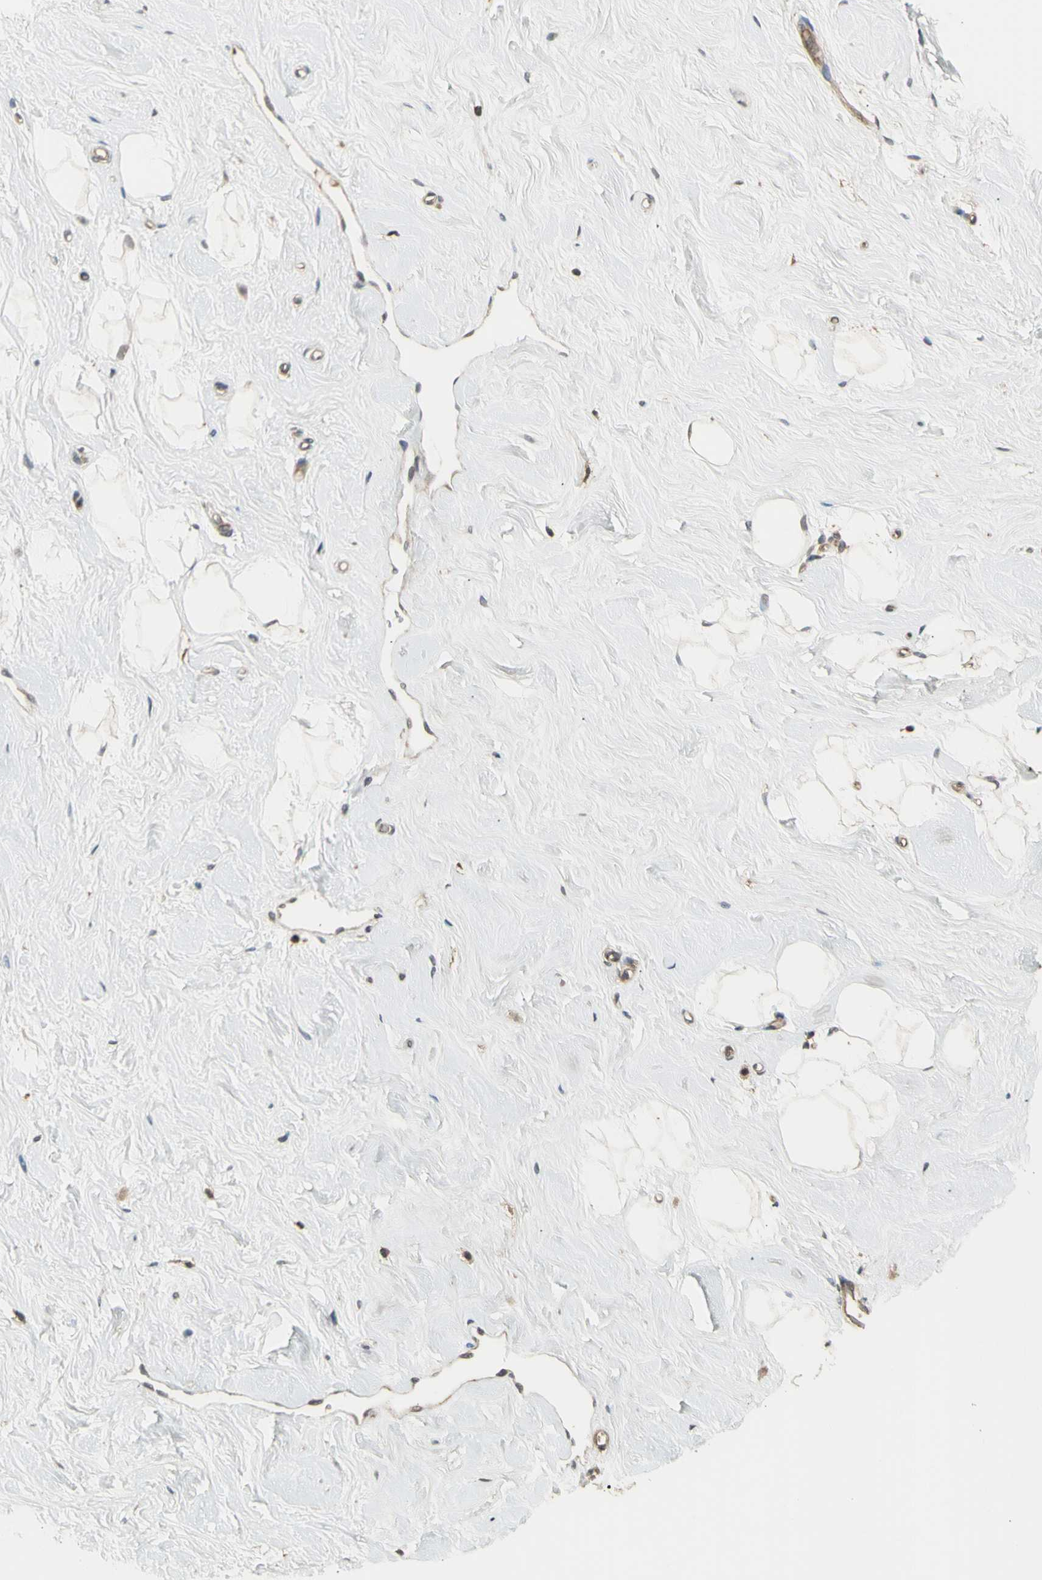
{"staining": {"intensity": "weak", "quantity": ">75%", "location": "cytoplasmic/membranous"}, "tissue": "breast", "cell_type": "Adipocytes", "image_type": "normal", "snomed": [{"axis": "morphology", "description": "Normal tissue, NOS"}, {"axis": "topography", "description": "Breast"}], "caption": "Immunohistochemical staining of normal breast exhibits low levels of weak cytoplasmic/membranous expression in approximately >75% of adipocytes.", "gene": "EFNB2", "patient": {"sex": "female", "age": 23}}